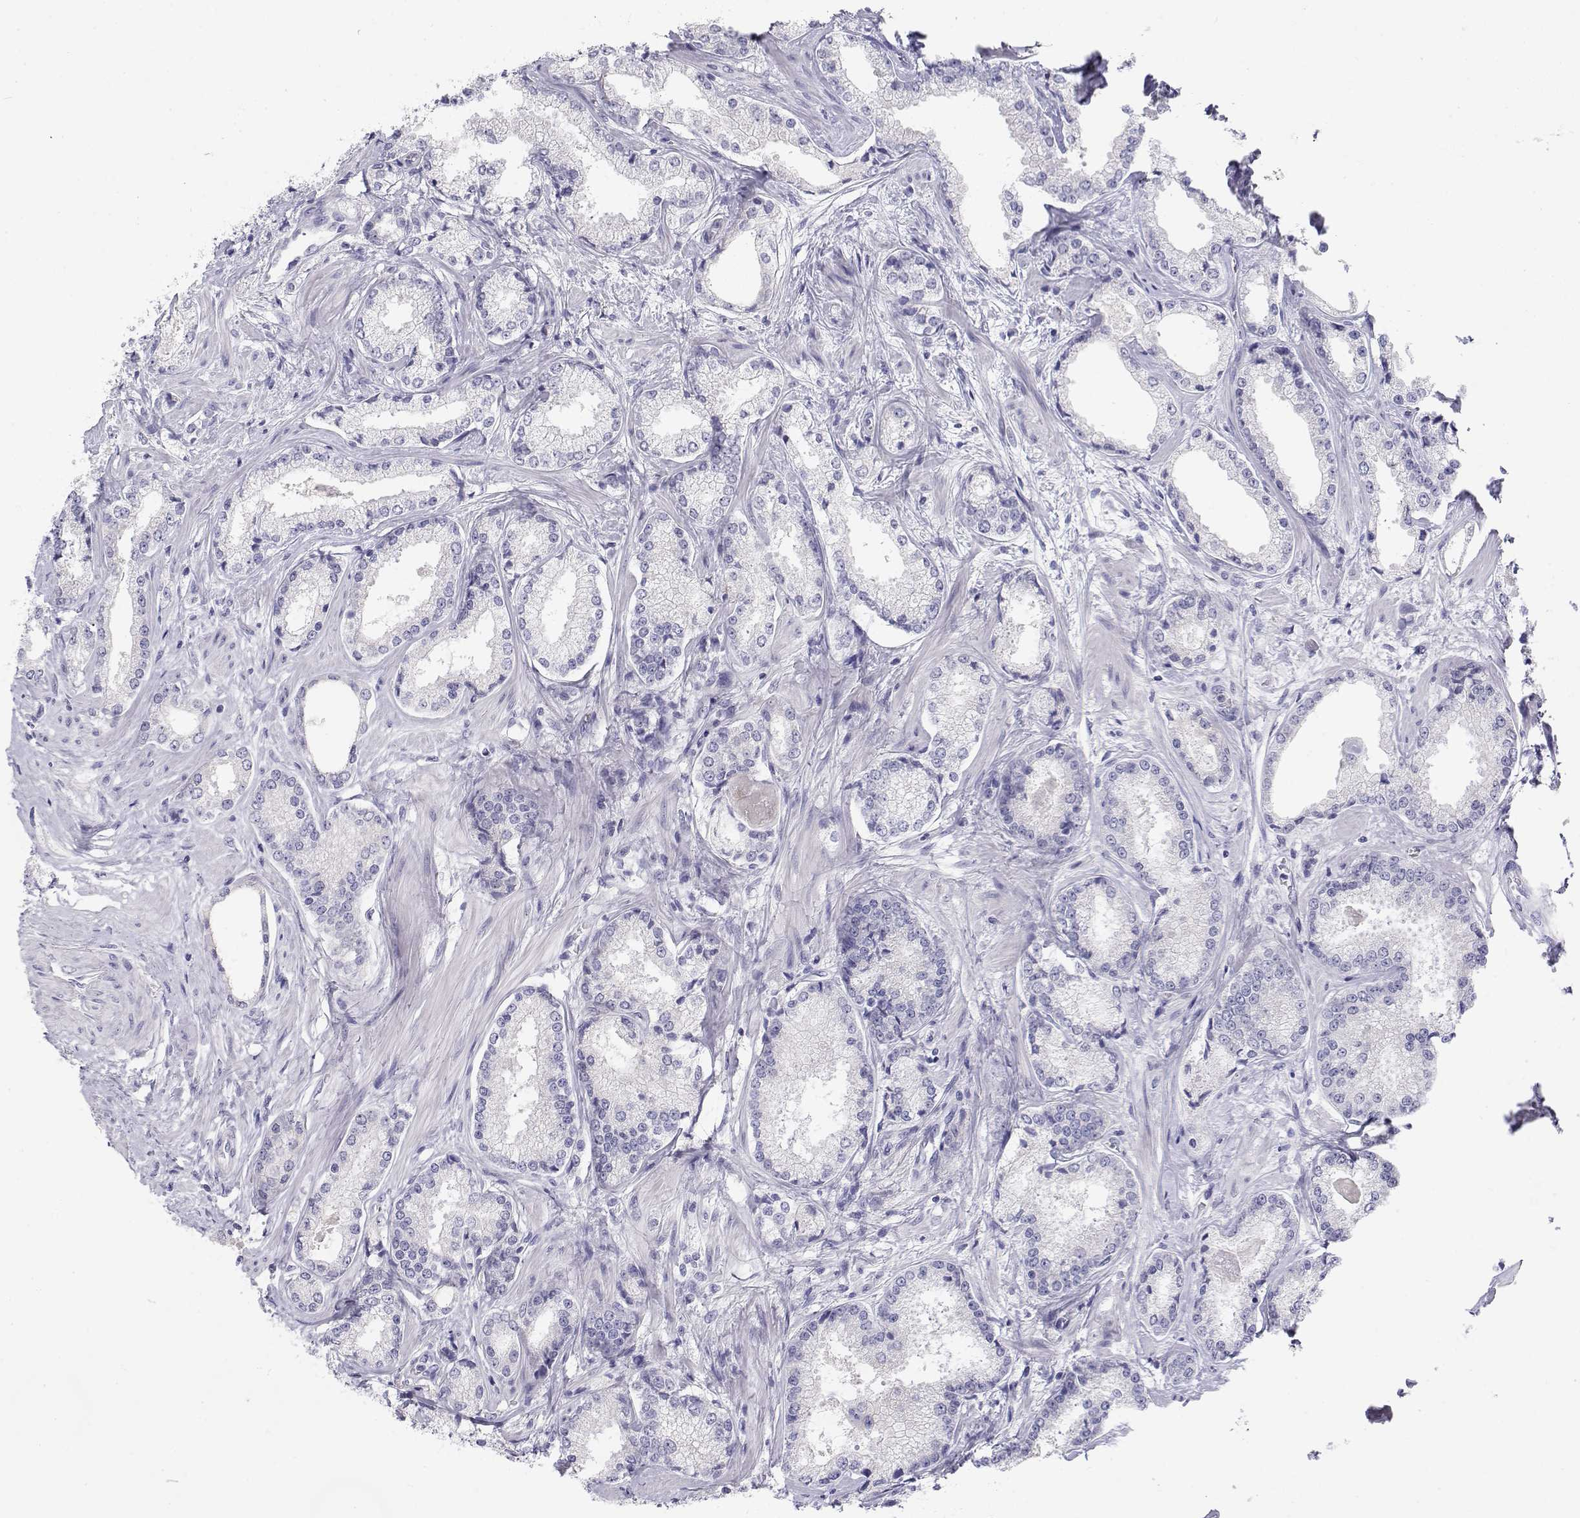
{"staining": {"intensity": "negative", "quantity": "none", "location": "none"}, "tissue": "prostate cancer", "cell_type": "Tumor cells", "image_type": "cancer", "snomed": [{"axis": "morphology", "description": "Adenocarcinoma, Low grade"}, {"axis": "topography", "description": "Prostate"}], "caption": "A high-resolution histopathology image shows immunohistochemistry staining of prostate cancer (adenocarcinoma (low-grade)), which displays no significant positivity in tumor cells.", "gene": "MISP", "patient": {"sex": "male", "age": 56}}